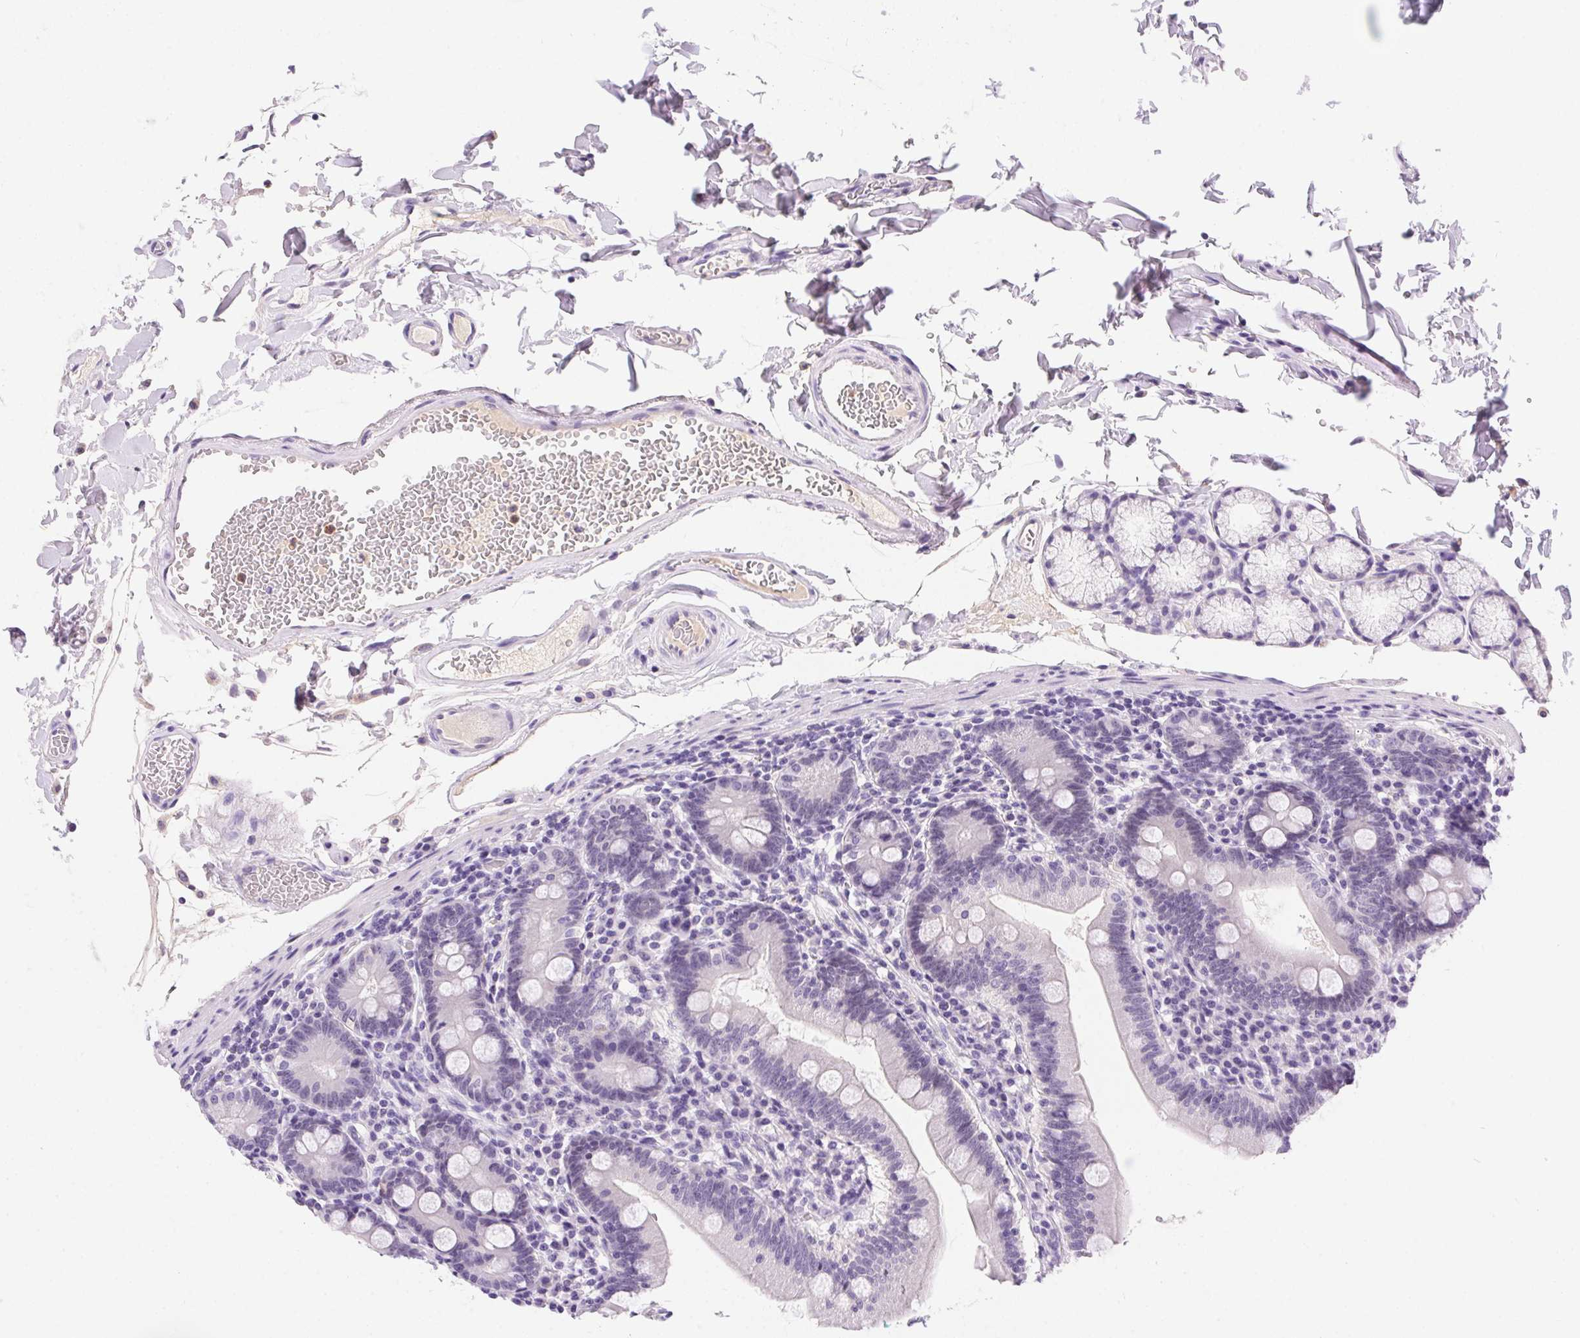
{"staining": {"intensity": "negative", "quantity": "none", "location": "none"}, "tissue": "duodenum", "cell_type": "Glandular cells", "image_type": "normal", "snomed": [{"axis": "morphology", "description": "Normal tissue, NOS"}, {"axis": "topography", "description": "Duodenum"}], "caption": "A photomicrograph of duodenum stained for a protein displays no brown staining in glandular cells.", "gene": "SSTR4", "patient": {"sex": "female", "age": 67}}